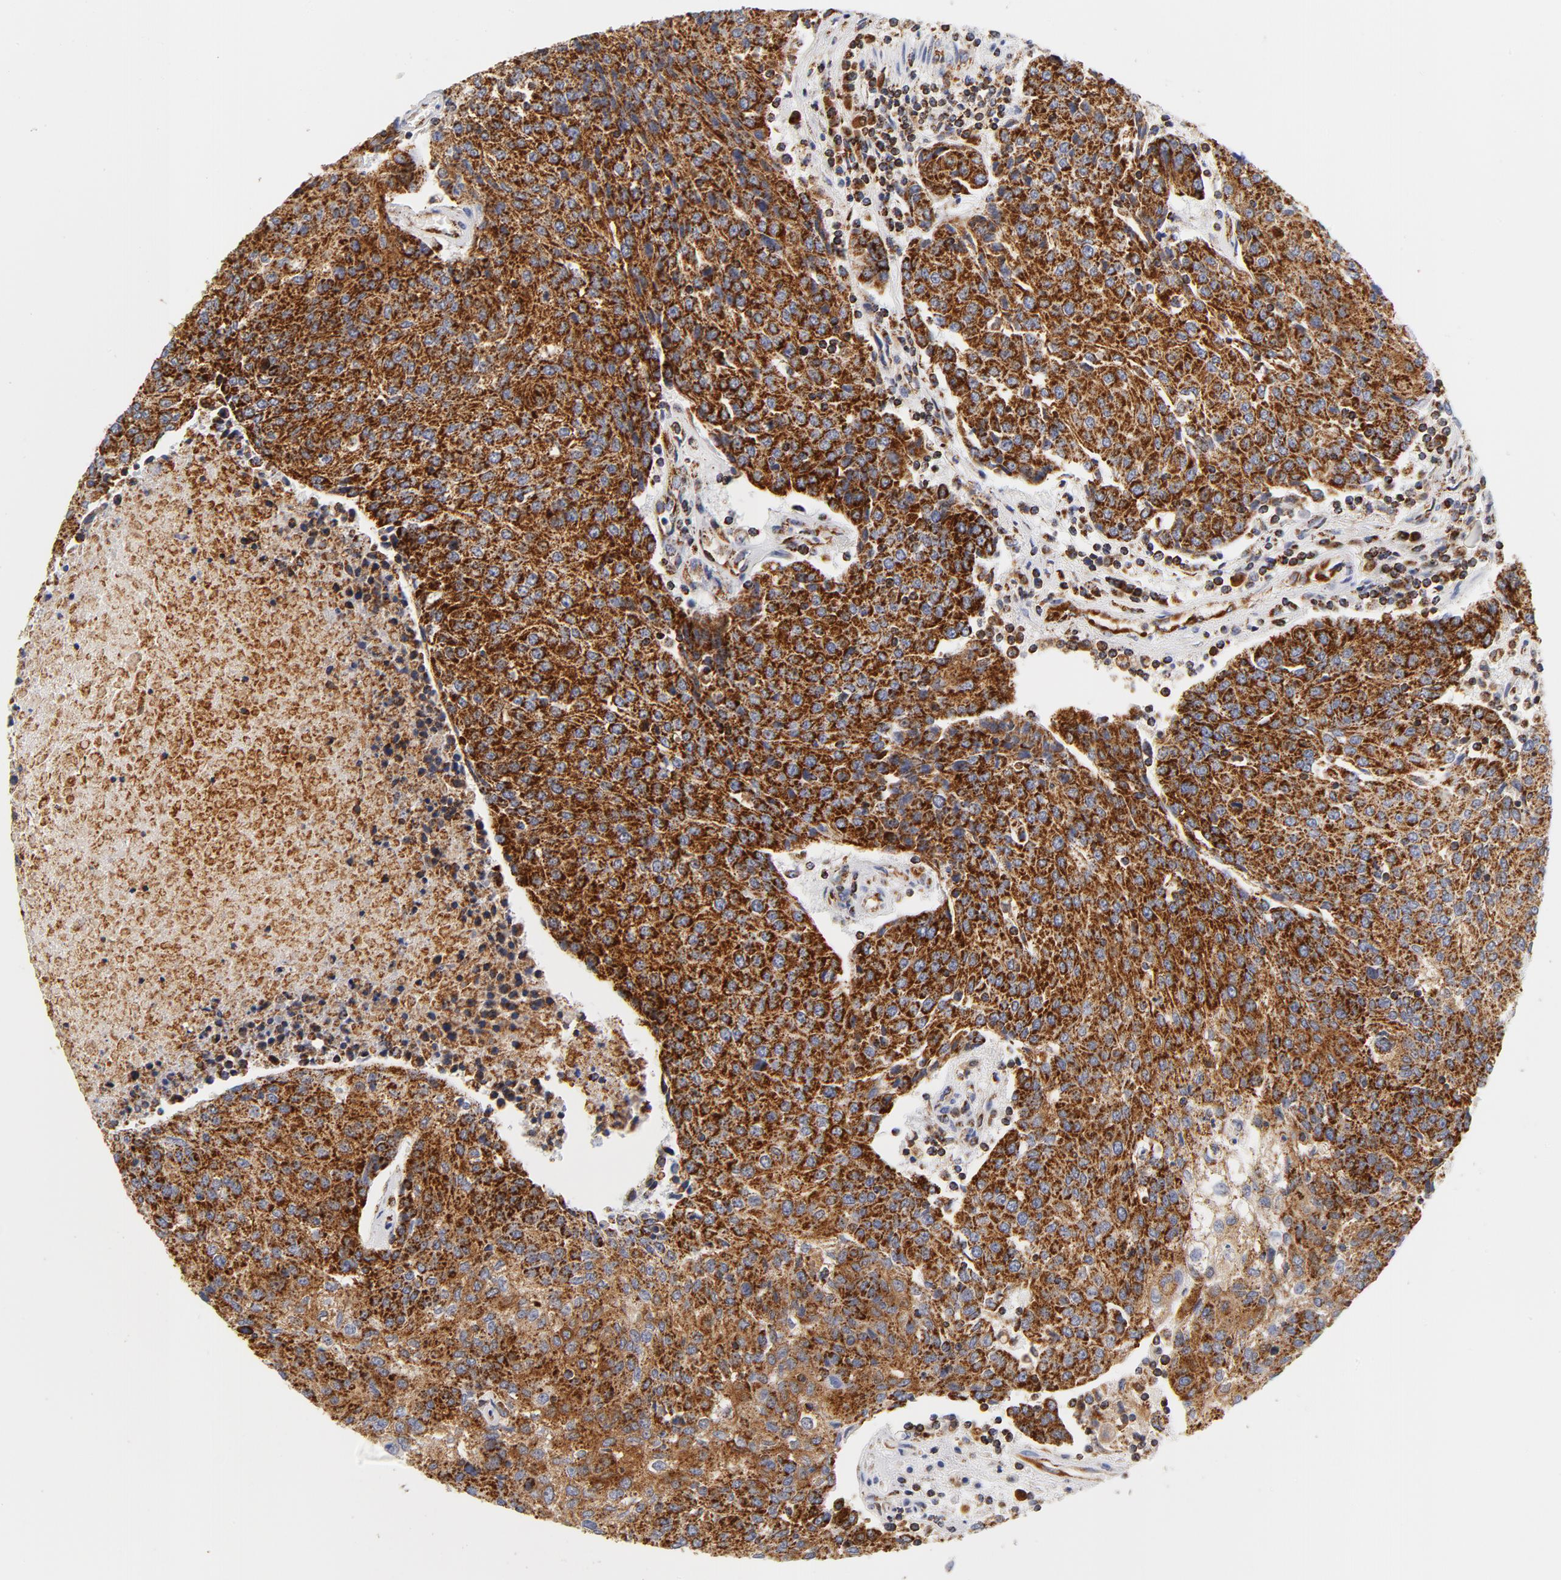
{"staining": {"intensity": "strong", "quantity": ">75%", "location": "cytoplasmic/membranous"}, "tissue": "urothelial cancer", "cell_type": "Tumor cells", "image_type": "cancer", "snomed": [{"axis": "morphology", "description": "Urothelial carcinoma, High grade"}, {"axis": "topography", "description": "Urinary bladder"}], "caption": "Immunohistochemistry of urothelial cancer displays high levels of strong cytoplasmic/membranous positivity in approximately >75% of tumor cells. Ihc stains the protein in brown and the nuclei are stained blue.", "gene": "ECHS1", "patient": {"sex": "female", "age": 85}}